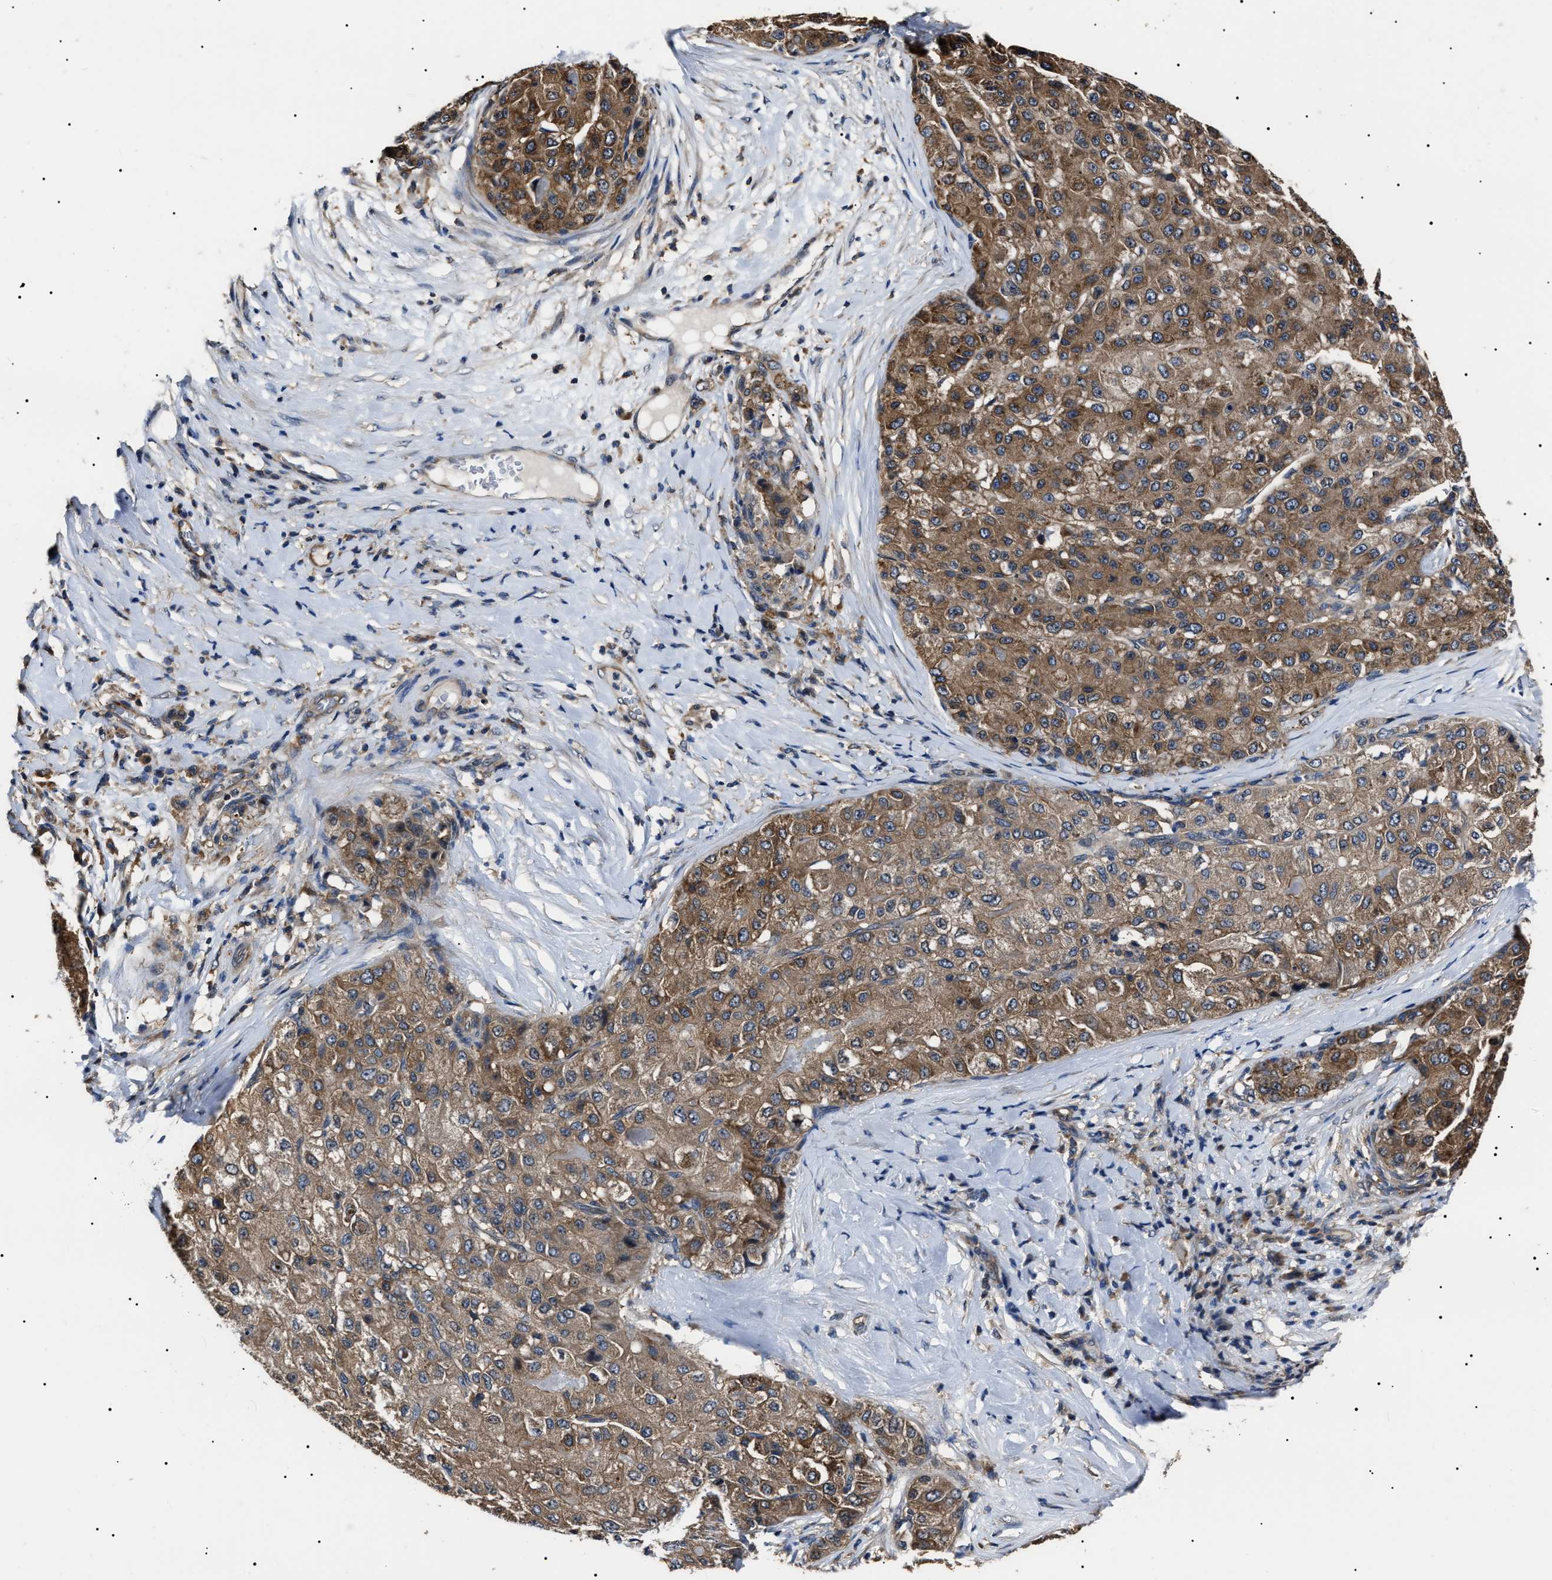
{"staining": {"intensity": "moderate", "quantity": ">75%", "location": "cytoplasmic/membranous"}, "tissue": "liver cancer", "cell_type": "Tumor cells", "image_type": "cancer", "snomed": [{"axis": "morphology", "description": "Carcinoma, Hepatocellular, NOS"}, {"axis": "topography", "description": "Liver"}], "caption": "Immunohistochemical staining of liver hepatocellular carcinoma shows medium levels of moderate cytoplasmic/membranous protein positivity in about >75% of tumor cells. (DAB IHC, brown staining for protein, blue staining for nuclei).", "gene": "CCT8", "patient": {"sex": "male", "age": 80}}